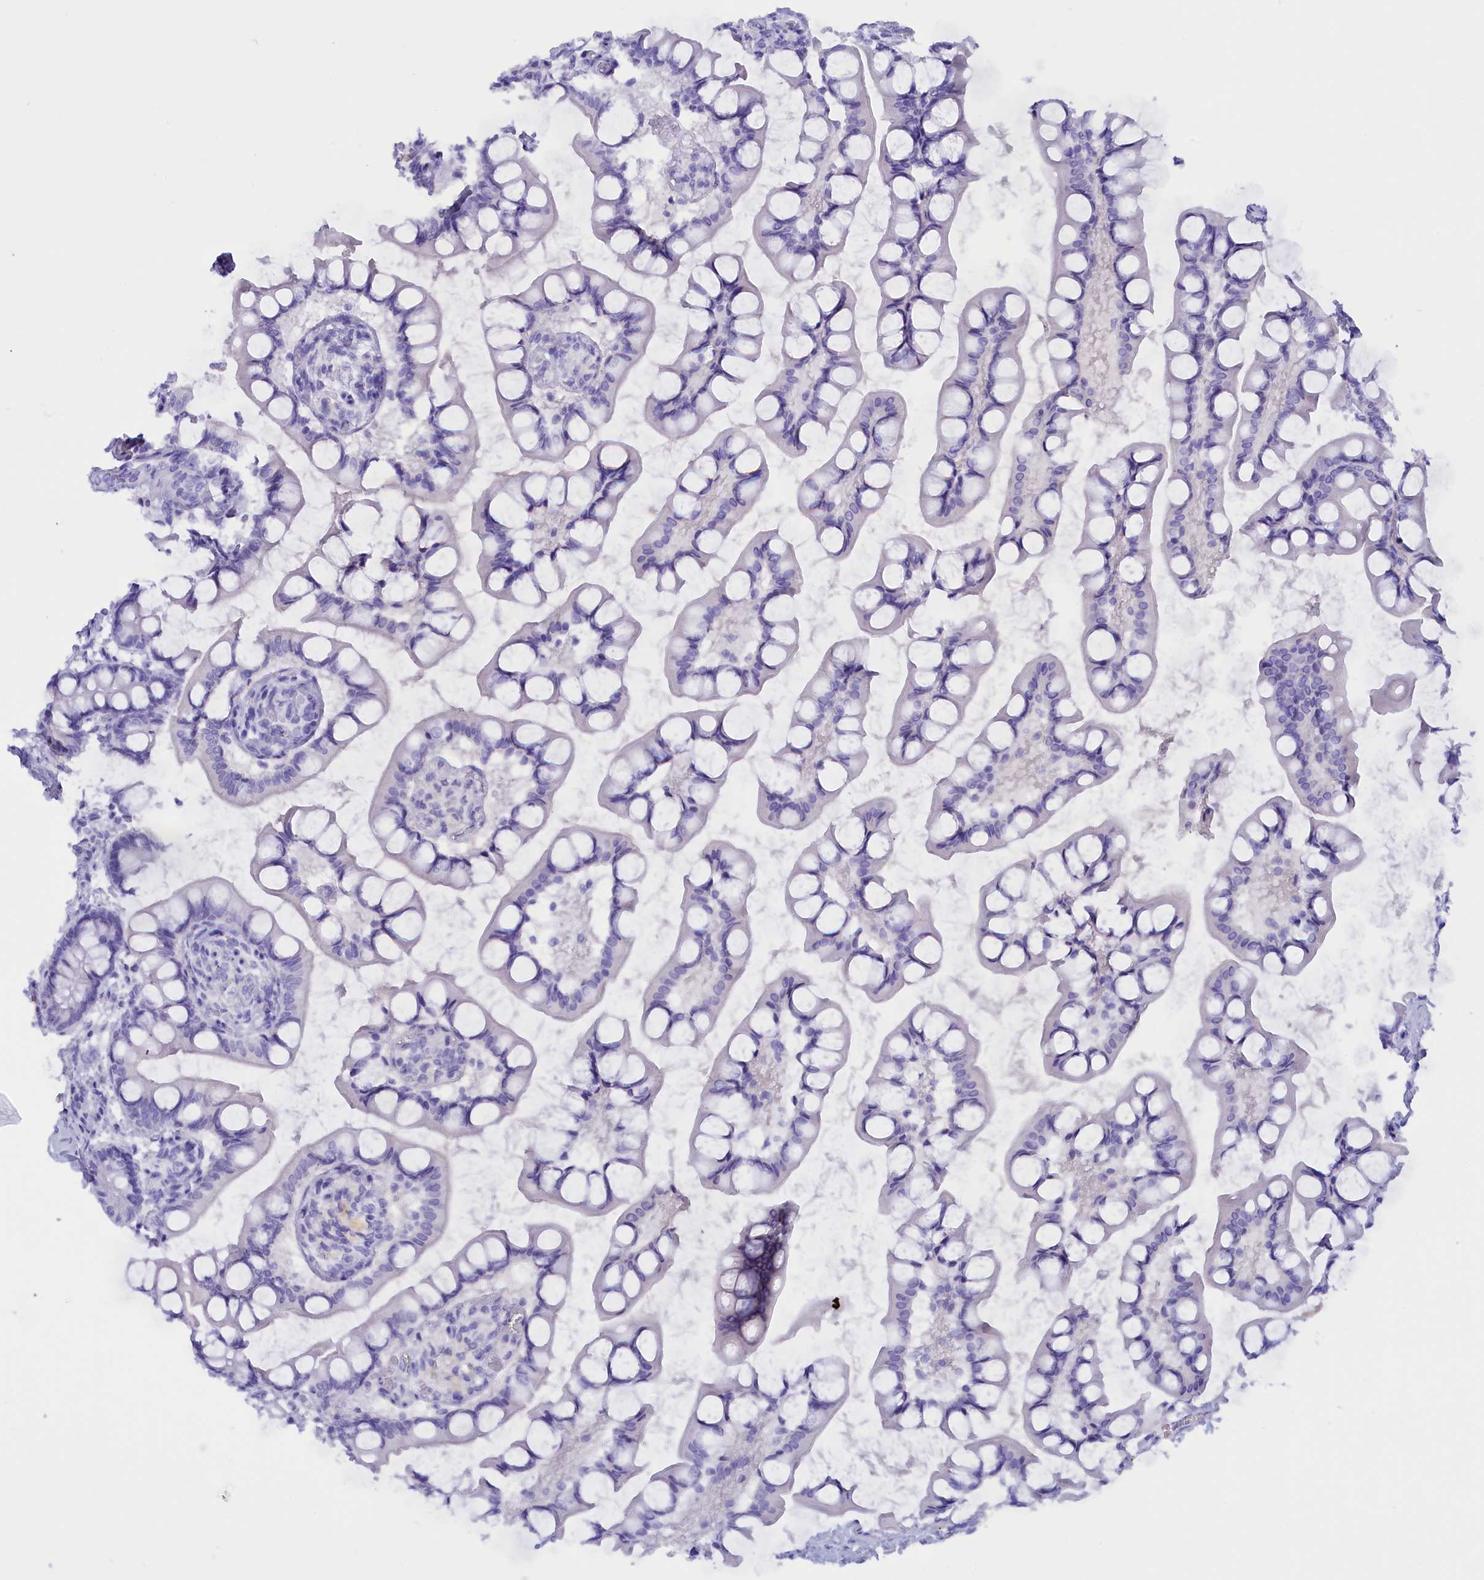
{"staining": {"intensity": "negative", "quantity": "none", "location": "none"}, "tissue": "small intestine", "cell_type": "Glandular cells", "image_type": "normal", "snomed": [{"axis": "morphology", "description": "Normal tissue, NOS"}, {"axis": "topography", "description": "Small intestine"}], "caption": "The histopathology image reveals no staining of glandular cells in normal small intestine. (Brightfield microscopy of DAB immunohistochemistry at high magnification).", "gene": "PROK2", "patient": {"sex": "male", "age": 52}}